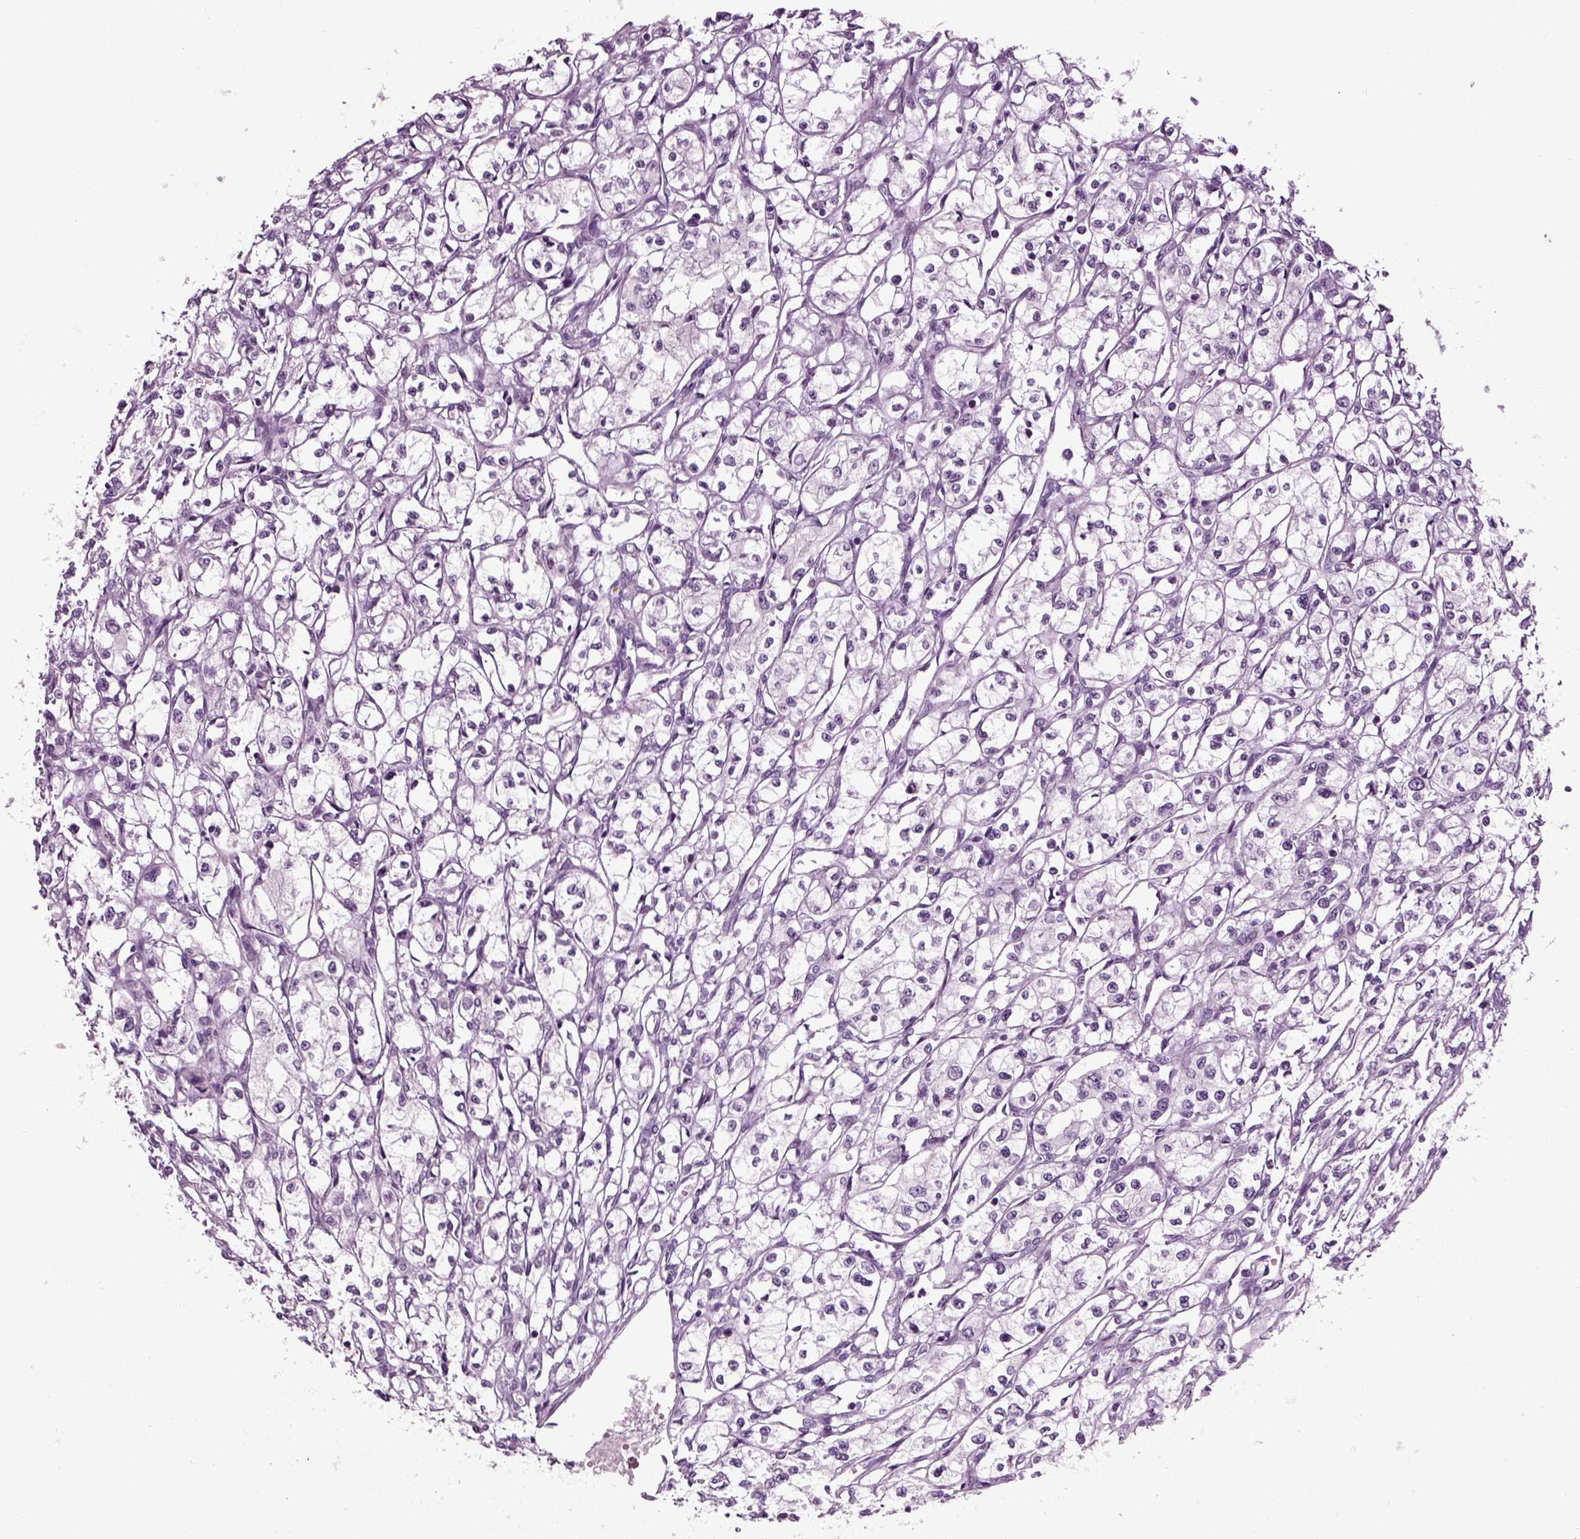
{"staining": {"intensity": "negative", "quantity": "none", "location": "none"}, "tissue": "renal cancer", "cell_type": "Tumor cells", "image_type": "cancer", "snomed": [{"axis": "morphology", "description": "Adenocarcinoma, NOS"}, {"axis": "topography", "description": "Kidney"}], "caption": "This is a histopathology image of immunohistochemistry staining of renal adenocarcinoma, which shows no expression in tumor cells. The staining was performed using DAB (3,3'-diaminobenzidine) to visualize the protein expression in brown, while the nuclei were stained in blue with hematoxylin (Magnification: 20x).", "gene": "SCG5", "patient": {"sex": "male", "age": 56}}